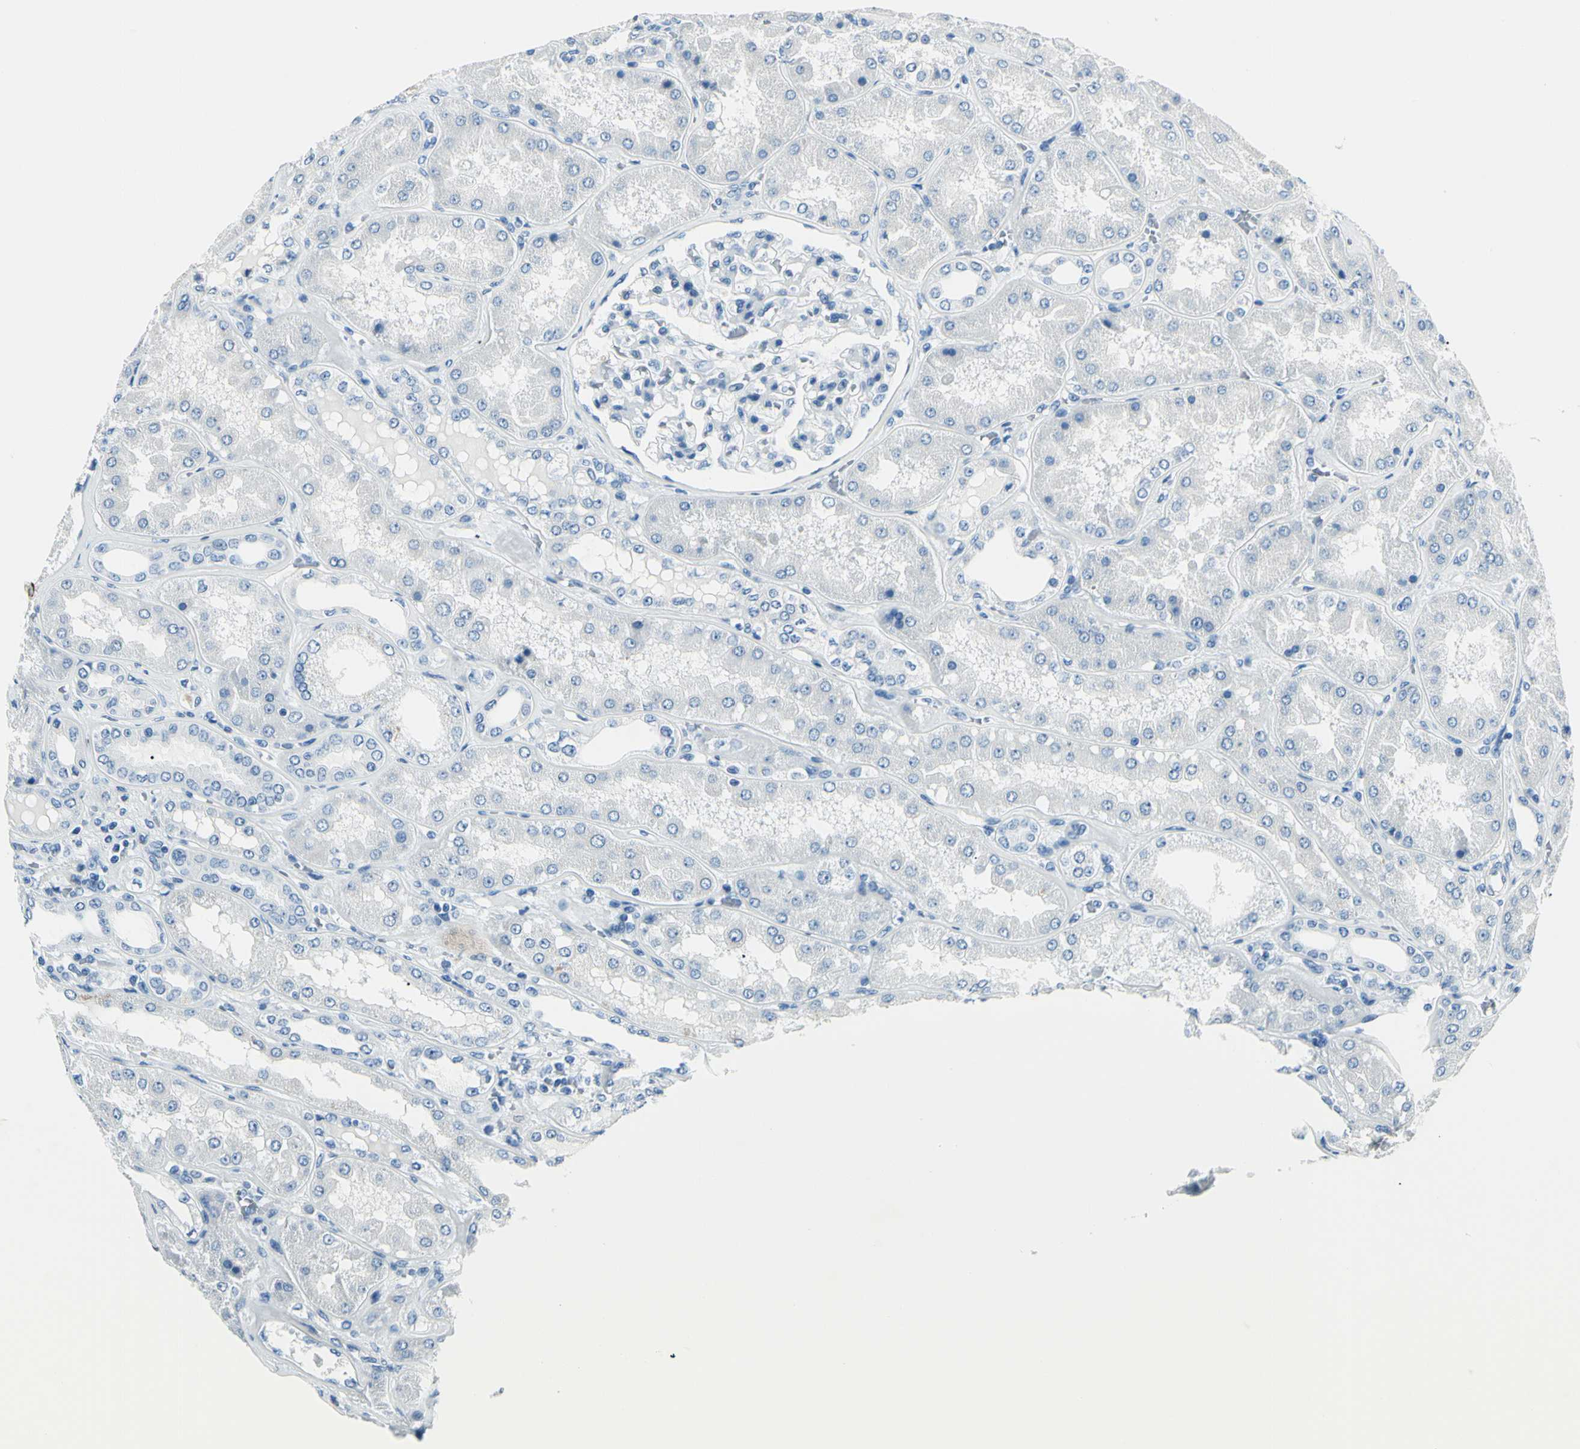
{"staining": {"intensity": "negative", "quantity": "none", "location": "none"}, "tissue": "kidney", "cell_type": "Cells in glomeruli", "image_type": "normal", "snomed": [{"axis": "morphology", "description": "Normal tissue, NOS"}, {"axis": "topography", "description": "Kidney"}], "caption": "Histopathology image shows no significant protein staining in cells in glomeruli of normal kidney.", "gene": "CDH15", "patient": {"sex": "female", "age": 56}}